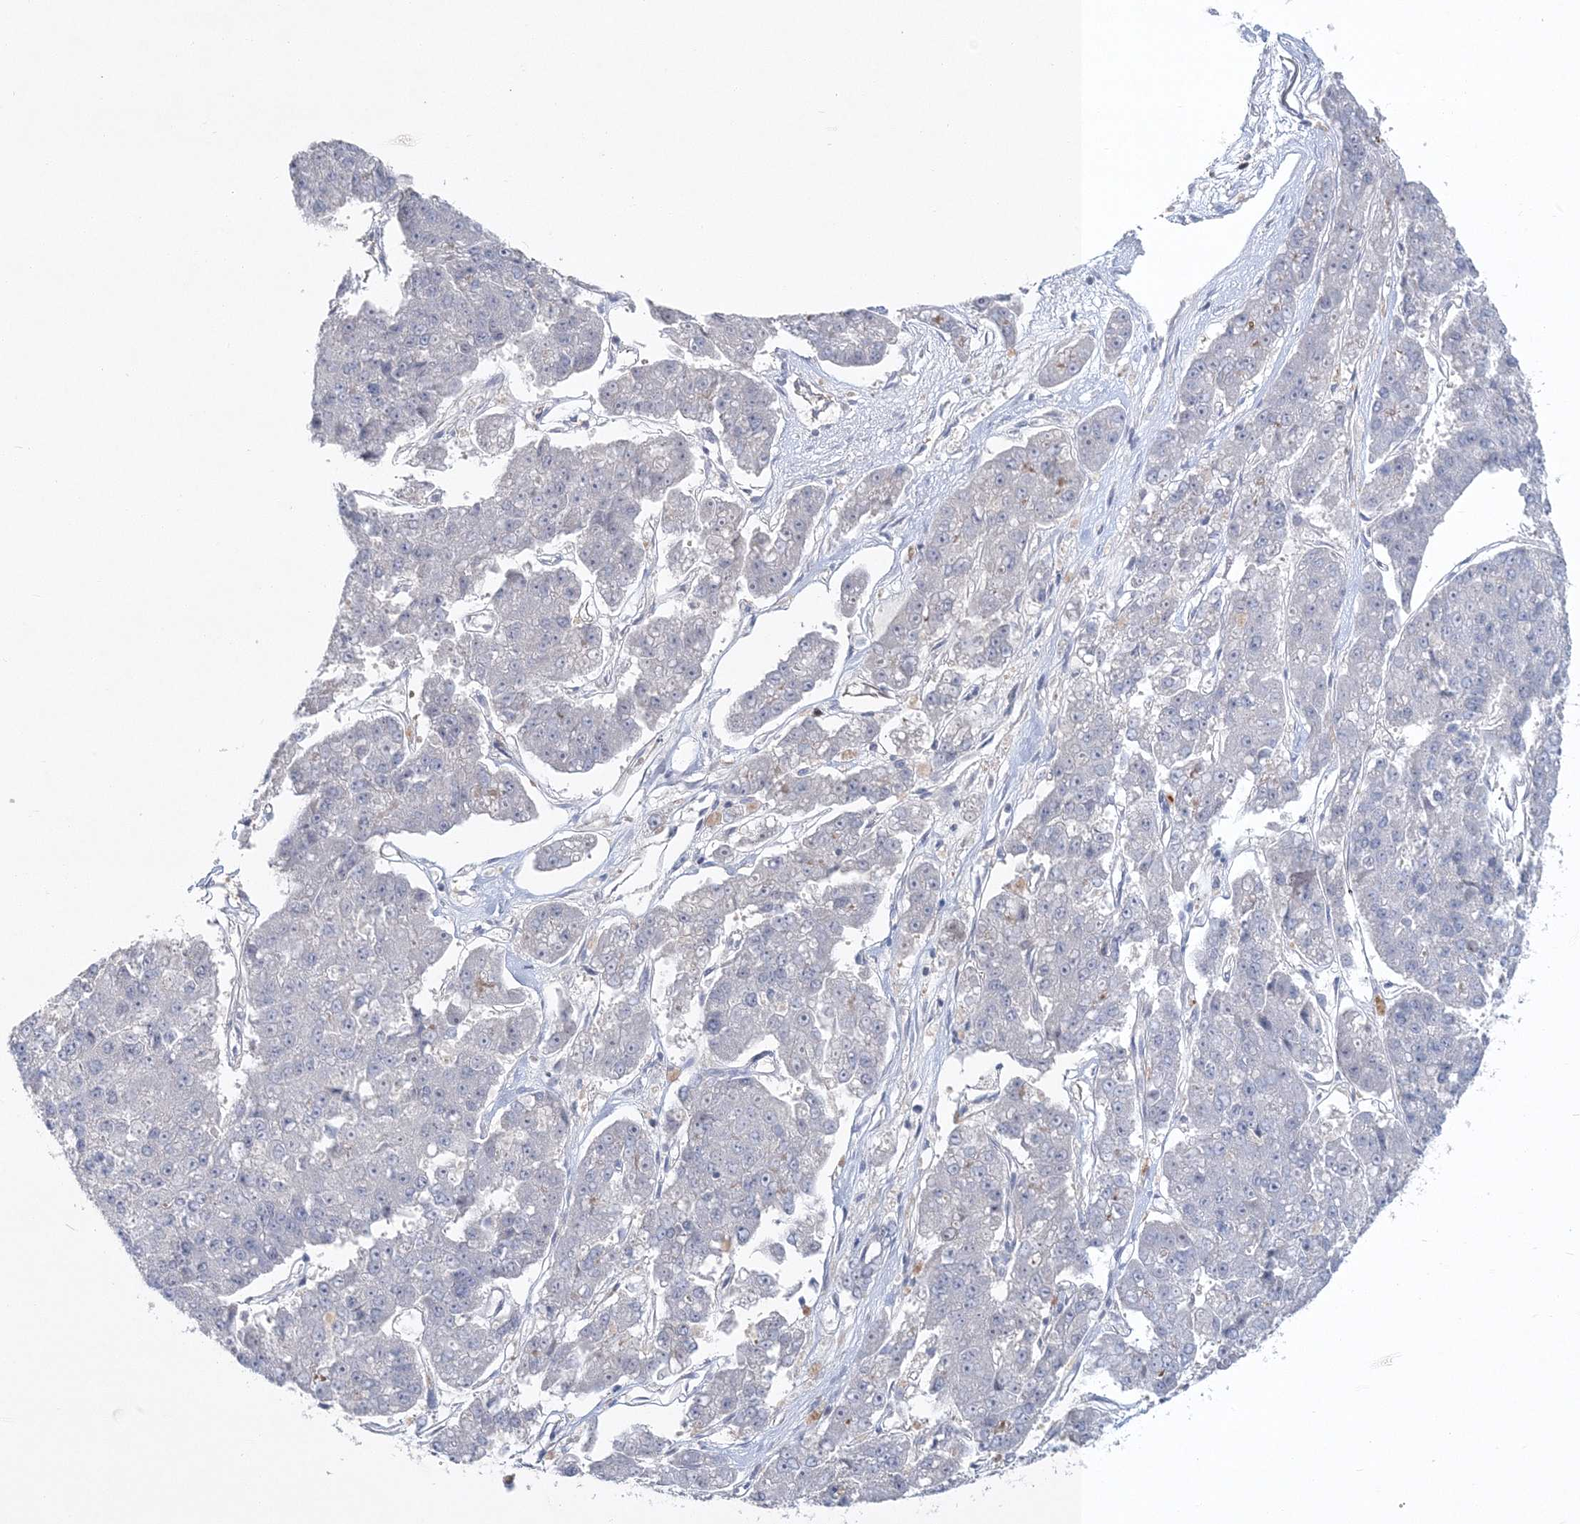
{"staining": {"intensity": "negative", "quantity": "none", "location": "none"}, "tissue": "pancreatic cancer", "cell_type": "Tumor cells", "image_type": "cancer", "snomed": [{"axis": "morphology", "description": "Adenocarcinoma, NOS"}, {"axis": "topography", "description": "Pancreas"}], "caption": "A micrograph of human pancreatic cancer (adenocarcinoma) is negative for staining in tumor cells.", "gene": "PDS5A", "patient": {"sex": "male", "age": 50}}